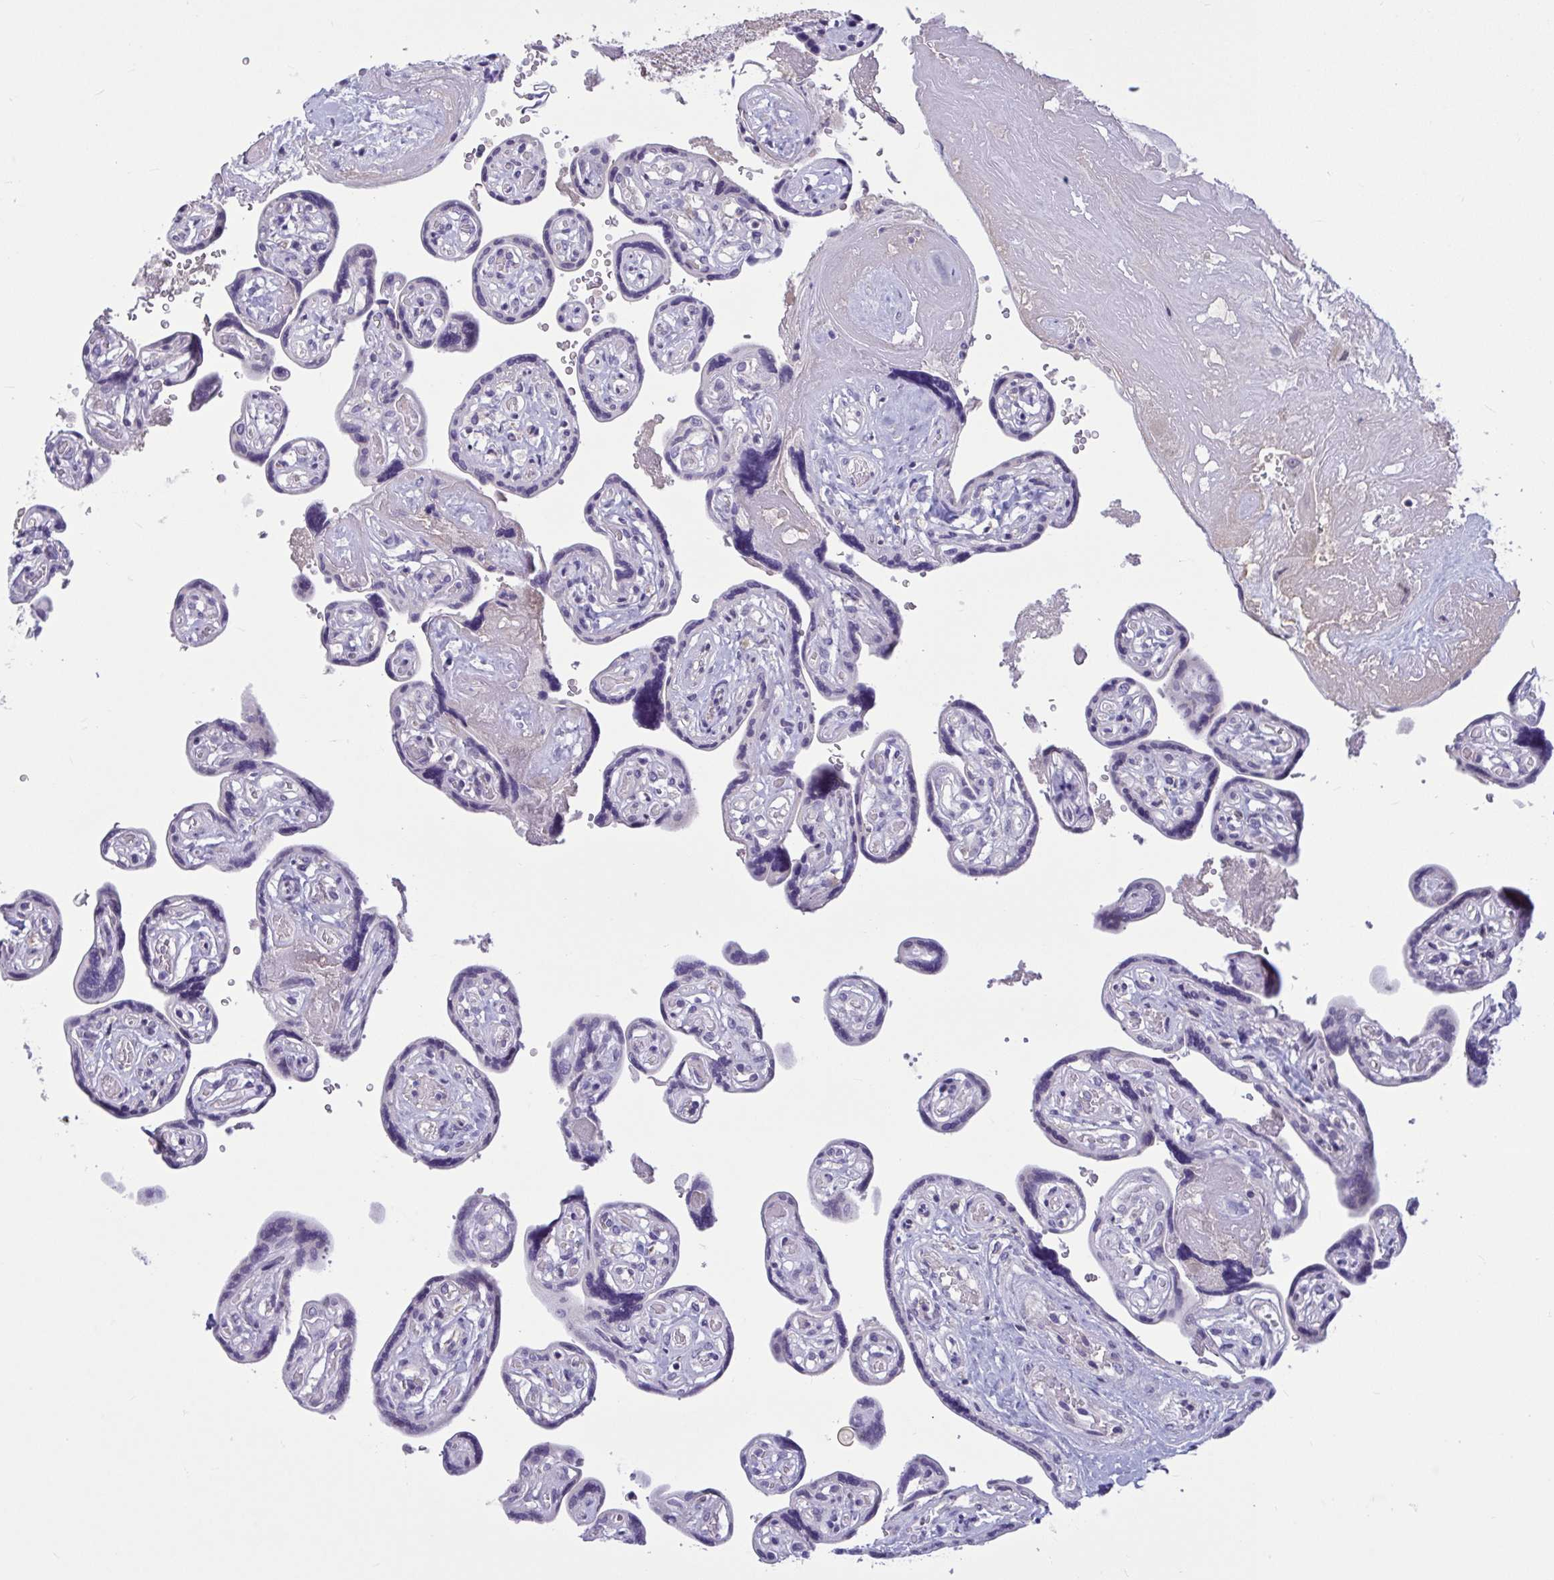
{"staining": {"intensity": "negative", "quantity": "none", "location": "none"}, "tissue": "placenta", "cell_type": "Trophoblastic cells", "image_type": "normal", "snomed": [{"axis": "morphology", "description": "Normal tissue, NOS"}, {"axis": "topography", "description": "Placenta"}], "caption": "A micrograph of placenta stained for a protein reveals no brown staining in trophoblastic cells.", "gene": "CNGB3", "patient": {"sex": "female", "age": 32}}